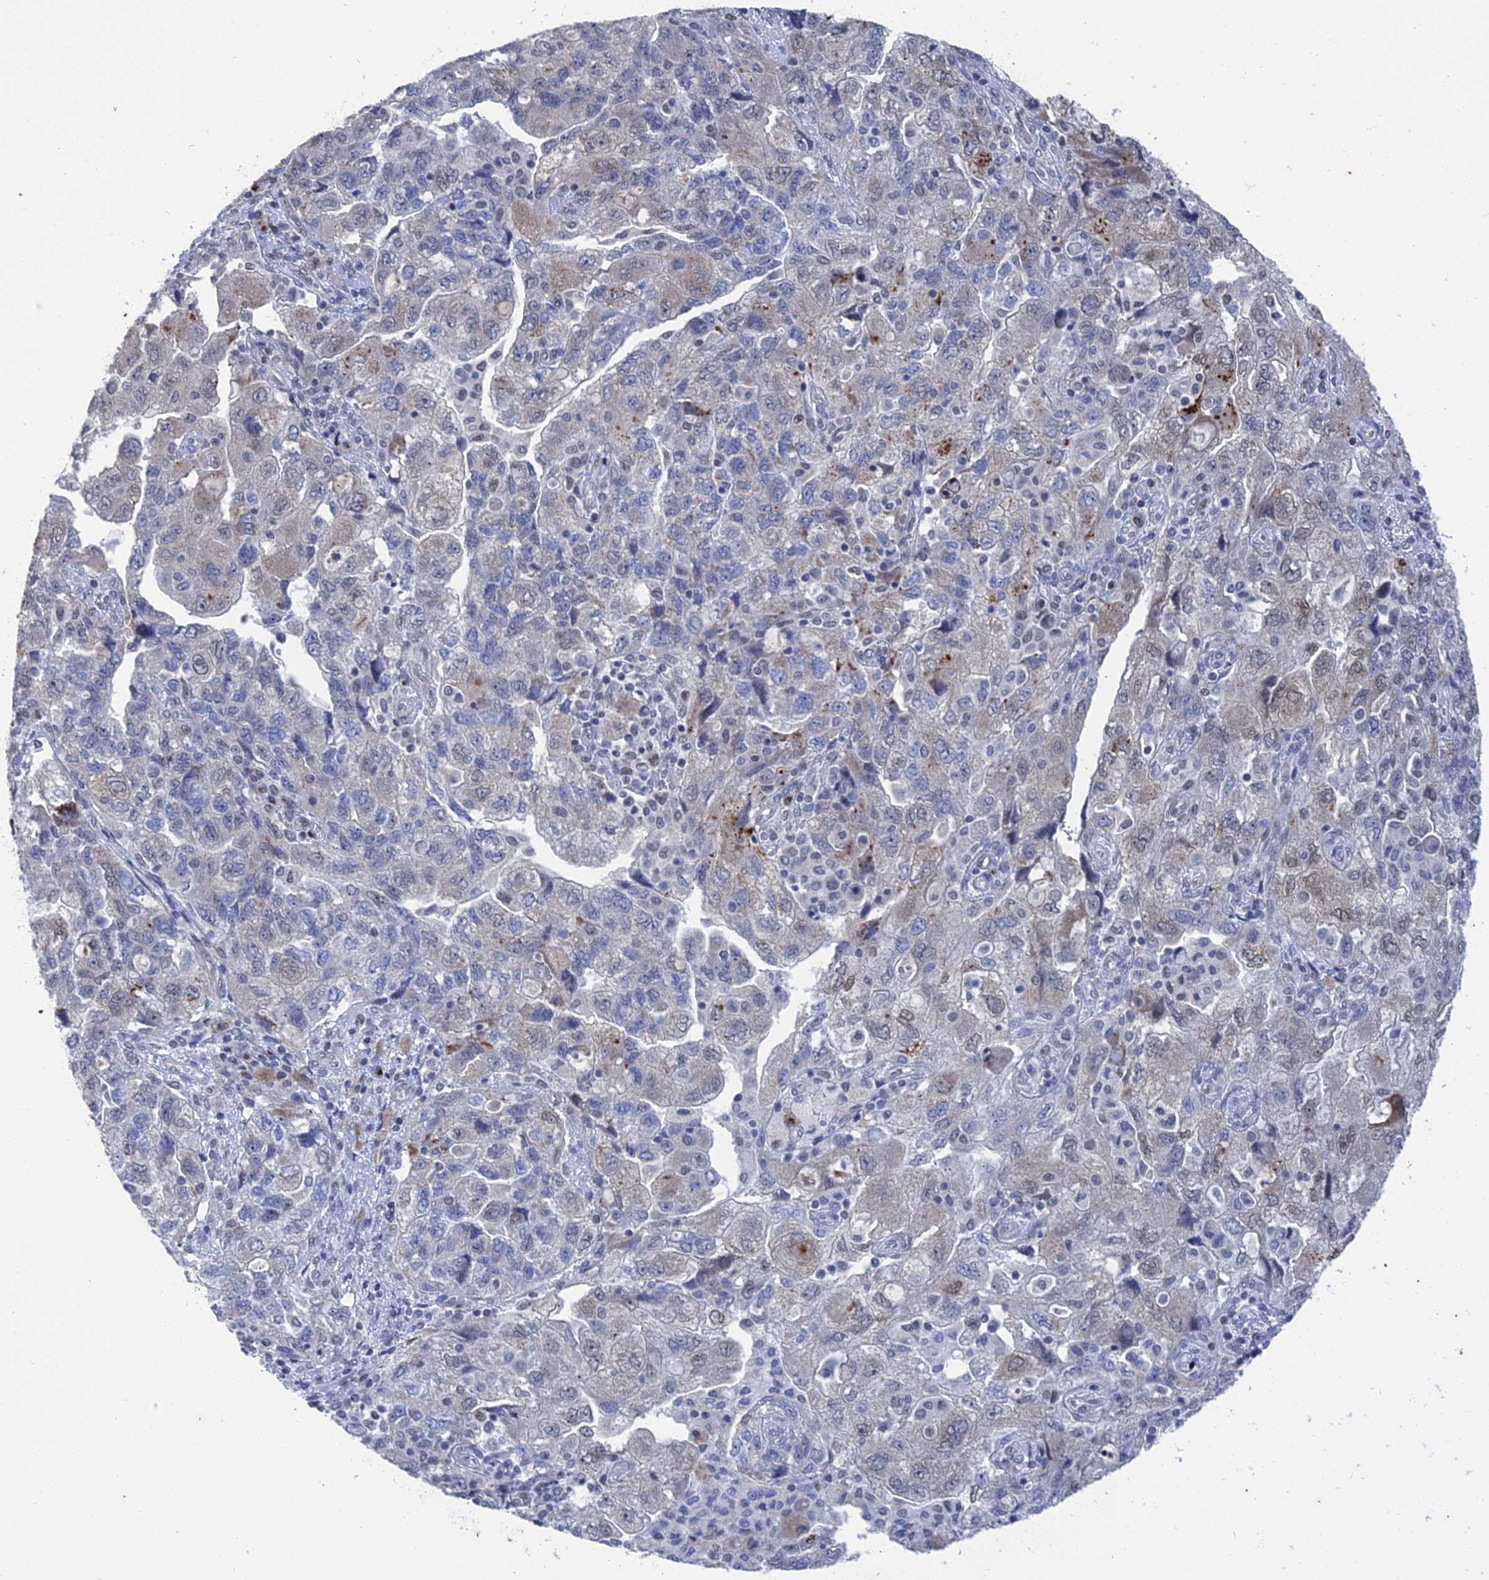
{"staining": {"intensity": "moderate", "quantity": "<25%", "location": "cytoplasmic/membranous"}, "tissue": "ovarian cancer", "cell_type": "Tumor cells", "image_type": "cancer", "snomed": [{"axis": "morphology", "description": "Carcinoma, NOS"}, {"axis": "morphology", "description": "Cystadenocarcinoma, serous, NOS"}, {"axis": "topography", "description": "Ovary"}], "caption": "Serous cystadenocarcinoma (ovarian) was stained to show a protein in brown. There is low levels of moderate cytoplasmic/membranous expression in approximately <25% of tumor cells. (Brightfield microscopy of DAB IHC at high magnification).", "gene": "MTRF1", "patient": {"sex": "female", "age": 69}}